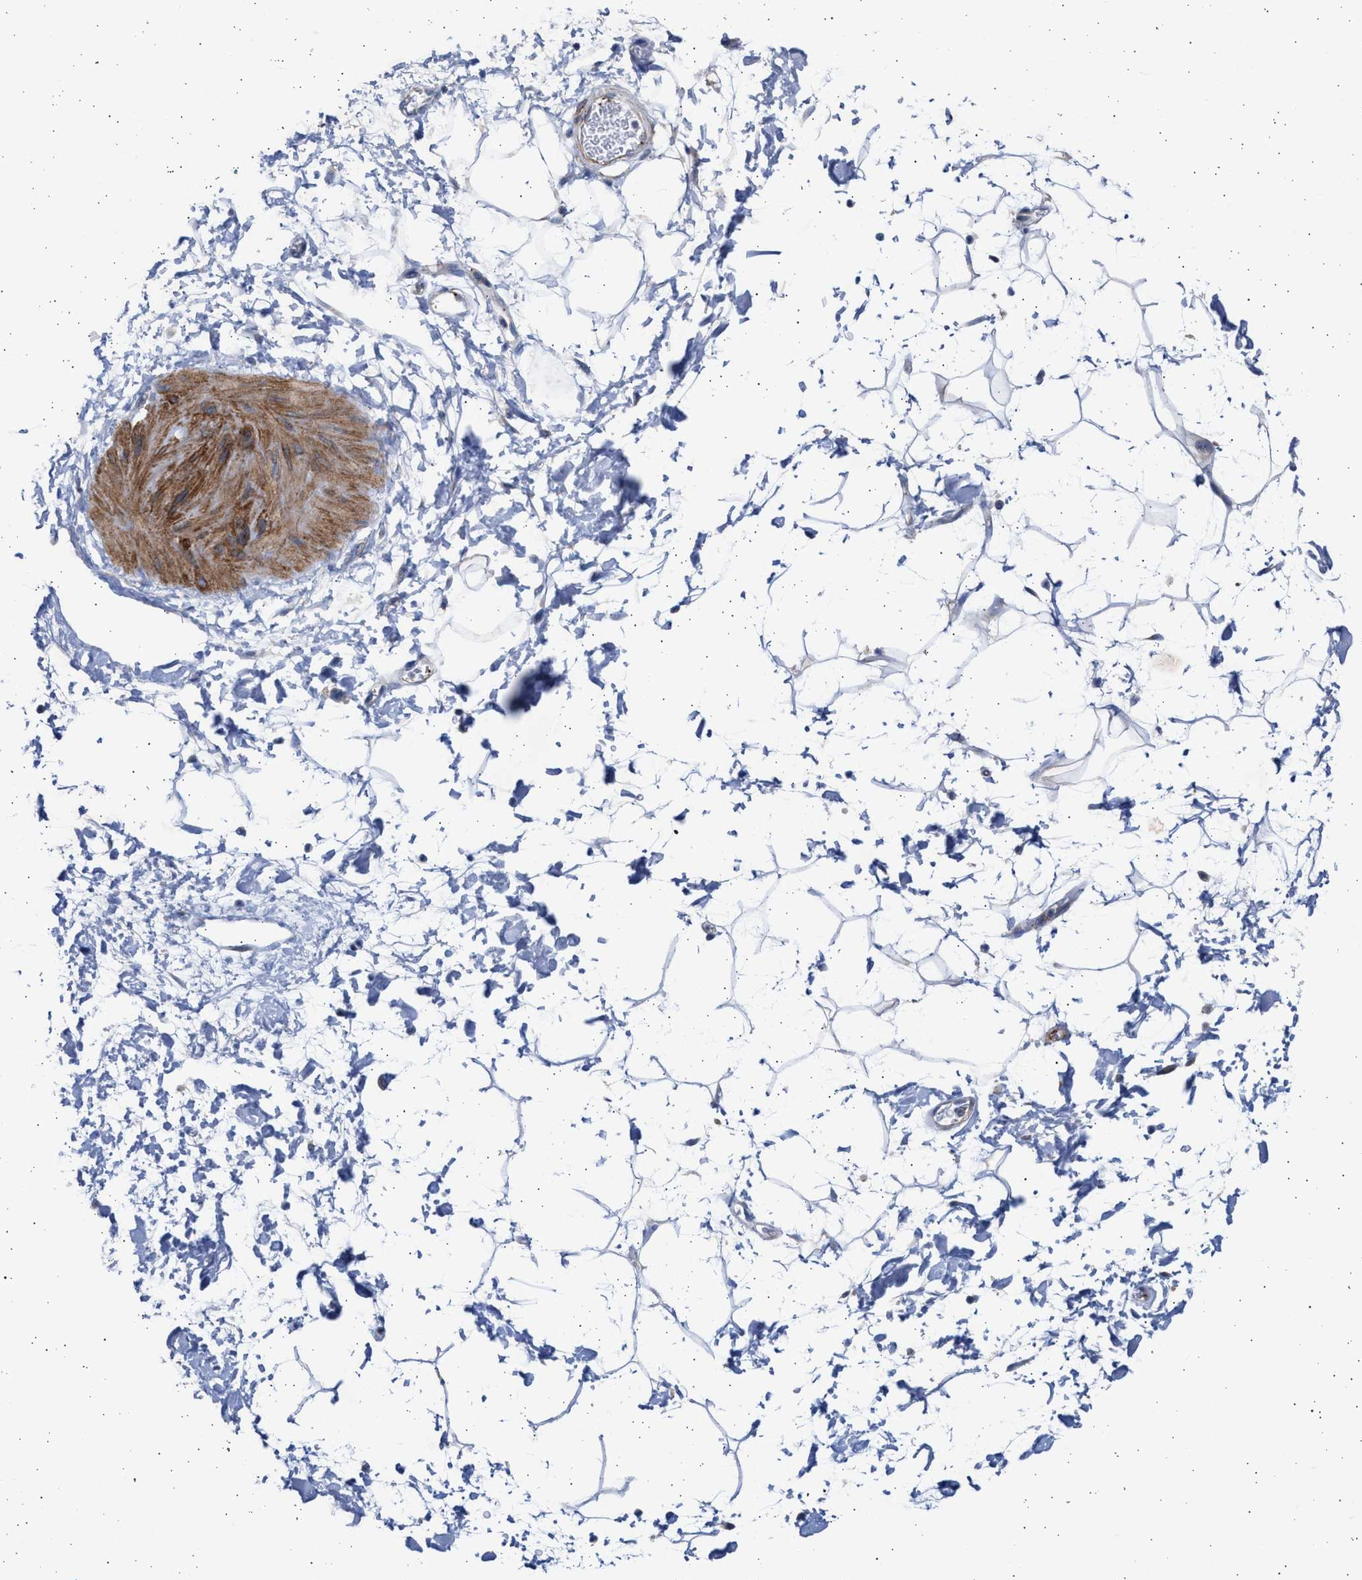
{"staining": {"intensity": "negative", "quantity": "none", "location": "none"}, "tissue": "adipose tissue", "cell_type": "Adipocytes", "image_type": "normal", "snomed": [{"axis": "morphology", "description": "Normal tissue, NOS"}, {"axis": "topography", "description": "Soft tissue"}], "caption": "Immunohistochemical staining of unremarkable human adipose tissue shows no significant positivity in adipocytes.", "gene": "NBR1", "patient": {"sex": "male", "age": 72}}